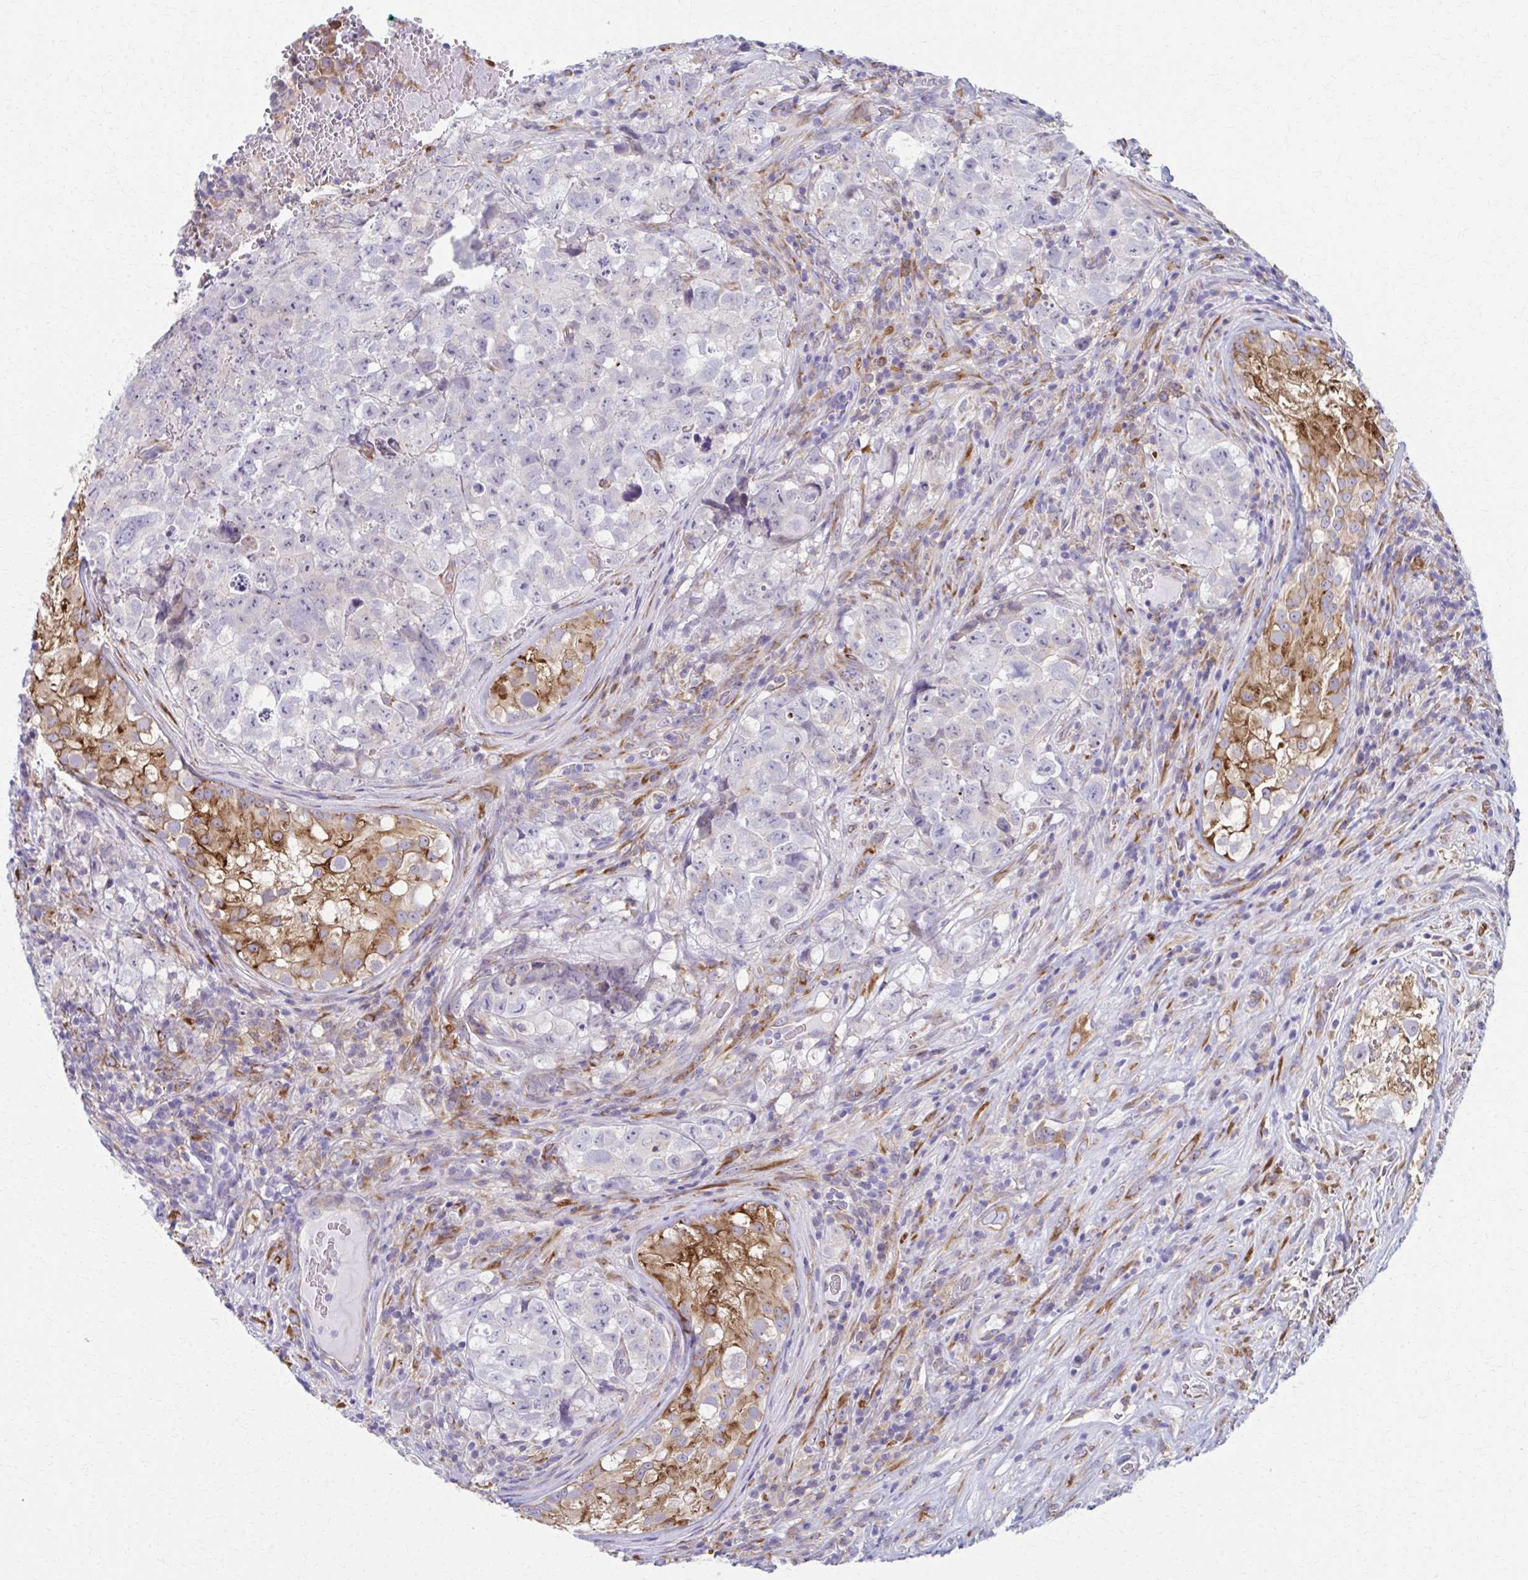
{"staining": {"intensity": "negative", "quantity": "none", "location": "none"}, "tissue": "testis cancer", "cell_type": "Tumor cells", "image_type": "cancer", "snomed": [{"axis": "morphology", "description": "Carcinoma, Embryonal, NOS"}, {"axis": "topography", "description": "Testis"}], "caption": "Immunohistochemistry (IHC) of testis cancer displays no staining in tumor cells.", "gene": "SPATS2L", "patient": {"sex": "male", "age": 18}}